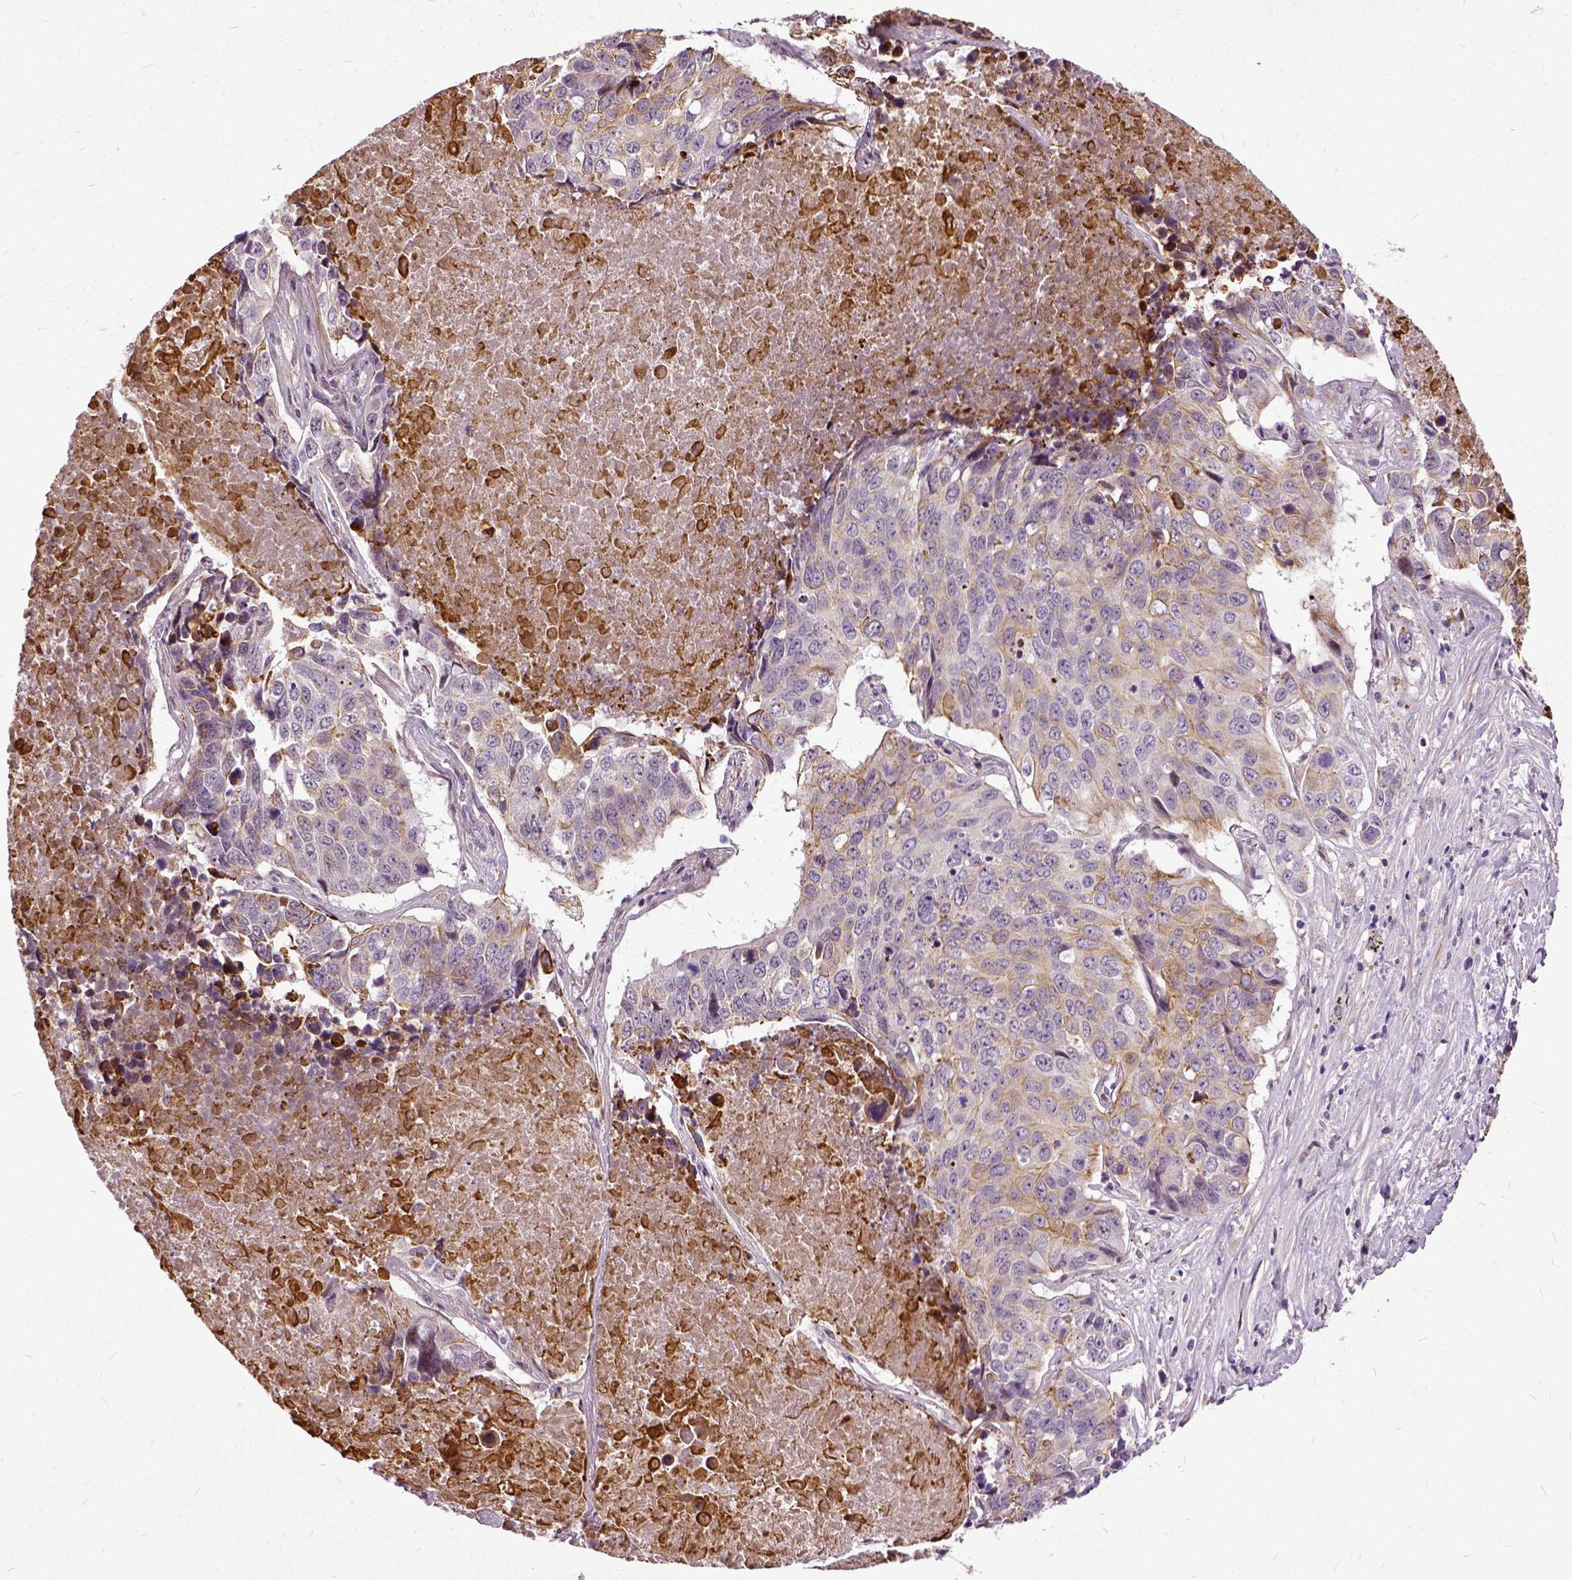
{"staining": {"intensity": "weak", "quantity": "<25%", "location": "cytoplasmic/membranous"}, "tissue": "lung cancer", "cell_type": "Tumor cells", "image_type": "cancer", "snomed": [{"axis": "morphology", "description": "Normal tissue, NOS"}, {"axis": "morphology", "description": "Squamous cell carcinoma, NOS"}, {"axis": "topography", "description": "Bronchus"}, {"axis": "topography", "description": "Lung"}], "caption": "The micrograph displays no significant staining in tumor cells of lung cancer.", "gene": "ILRUN", "patient": {"sex": "male", "age": 64}}